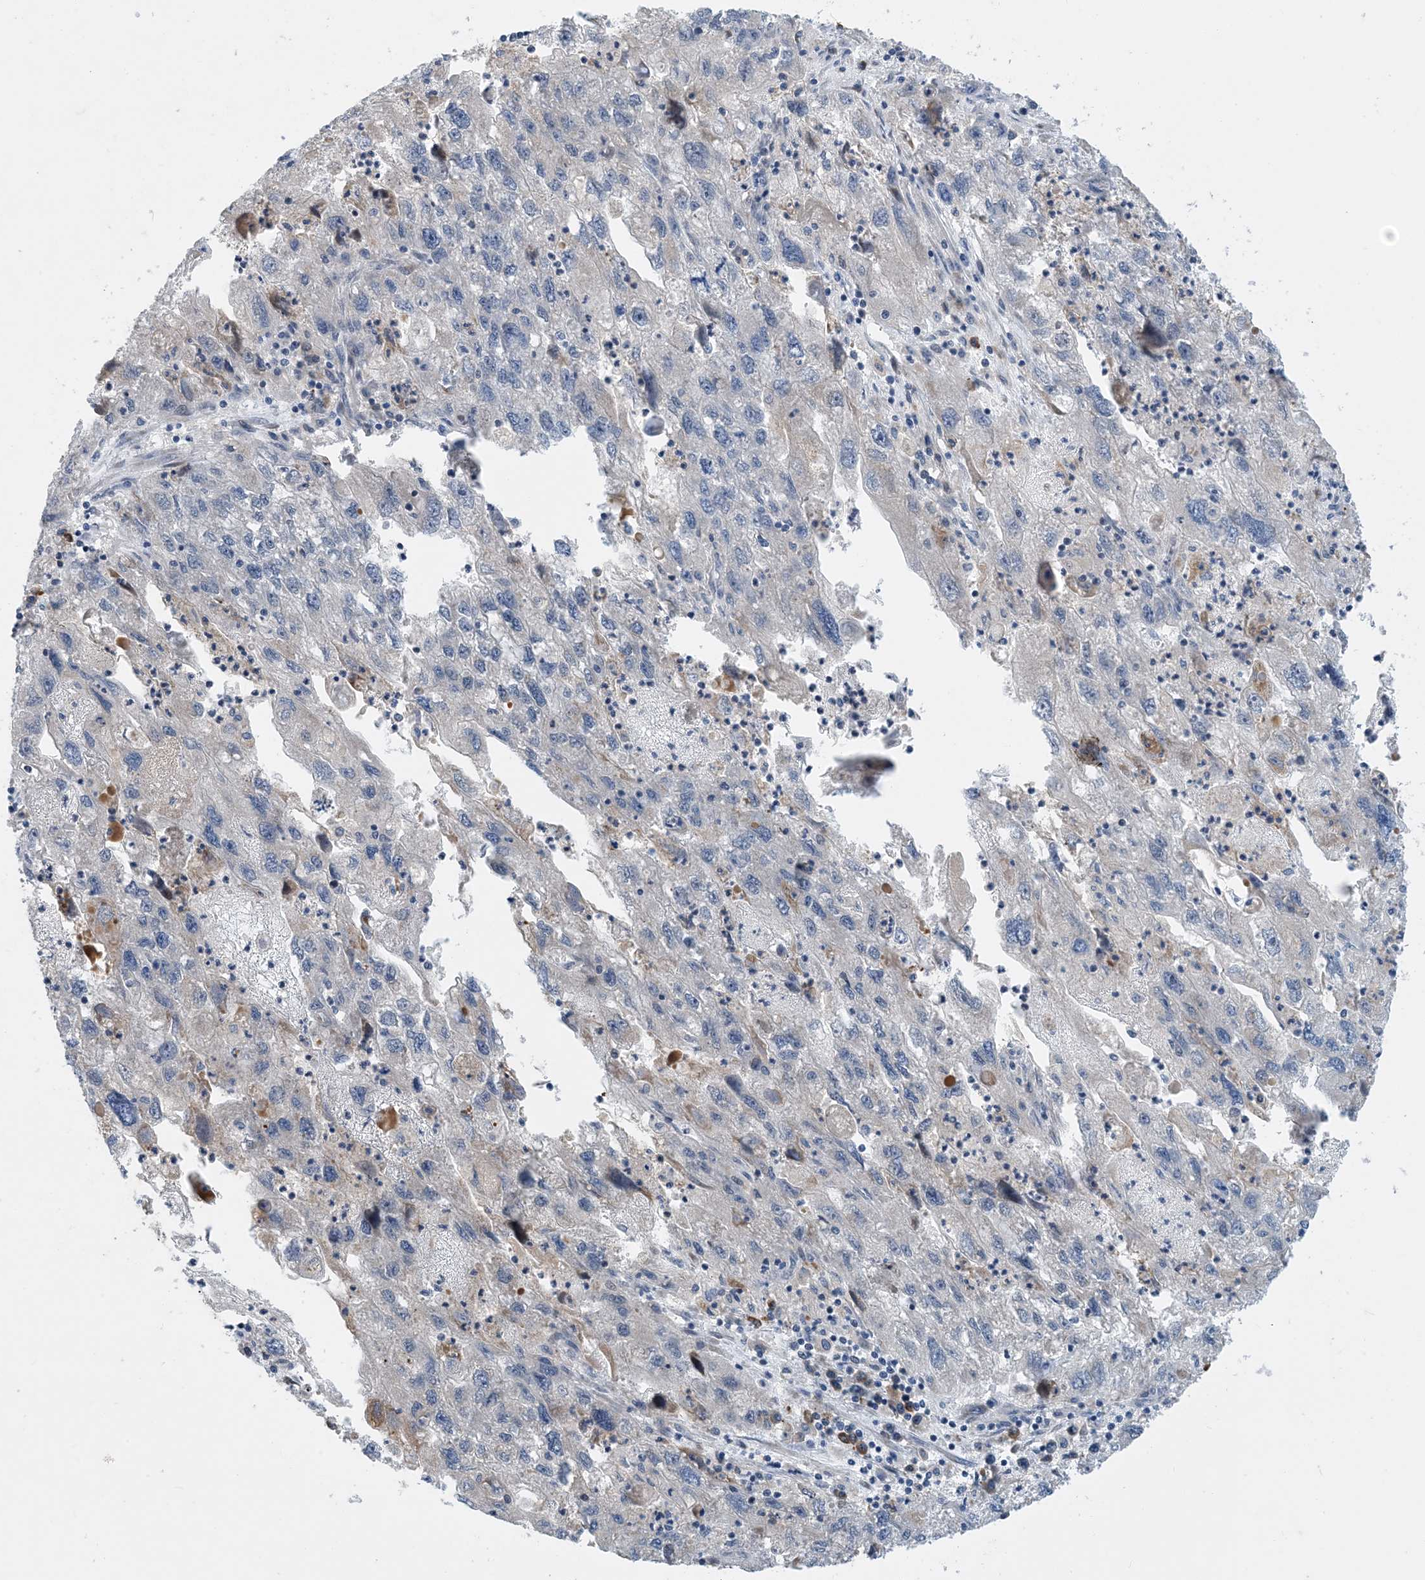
{"staining": {"intensity": "negative", "quantity": "none", "location": "none"}, "tissue": "endometrial cancer", "cell_type": "Tumor cells", "image_type": "cancer", "snomed": [{"axis": "morphology", "description": "Adenocarcinoma, NOS"}, {"axis": "topography", "description": "Endometrium"}], "caption": "Tumor cells show no significant expression in adenocarcinoma (endometrial). (DAB (3,3'-diaminobenzidine) immunohistochemistry (IHC) with hematoxylin counter stain).", "gene": "PHOSPHO2", "patient": {"sex": "female", "age": 49}}